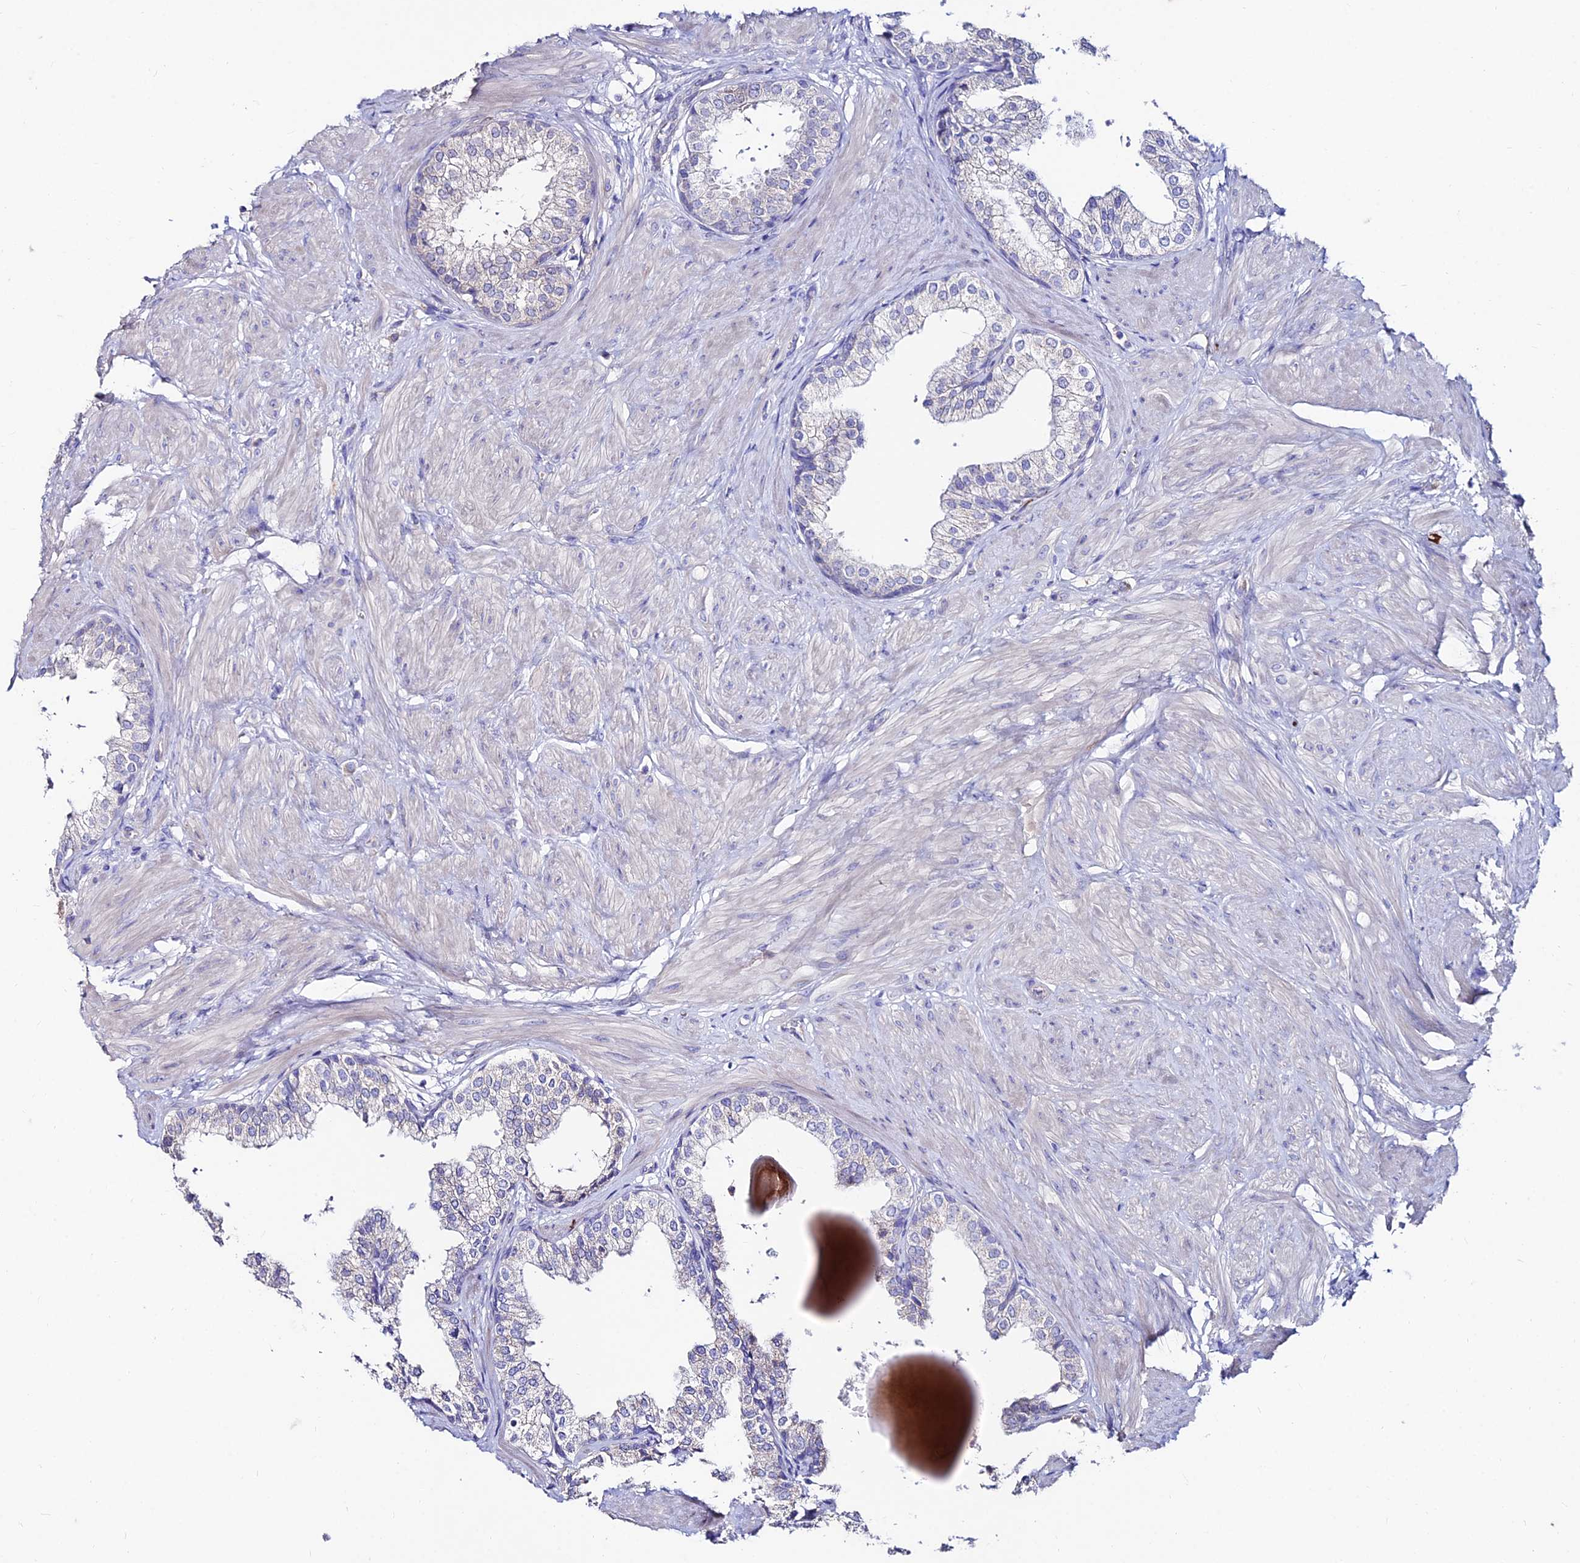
{"staining": {"intensity": "negative", "quantity": "none", "location": "none"}, "tissue": "prostate", "cell_type": "Glandular cells", "image_type": "normal", "snomed": [{"axis": "morphology", "description": "Normal tissue, NOS"}, {"axis": "topography", "description": "Prostate"}], "caption": "Immunohistochemistry (IHC) micrograph of unremarkable prostate: human prostate stained with DAB (3,3'-diaminobenzidine) exhibits no significant protein staining in glandular cells. (Immunohistochemistry, brightfield microscopy, high magnification).", "gene": "SLC25A16", "patient": {"sex": "male", "age": 48}}